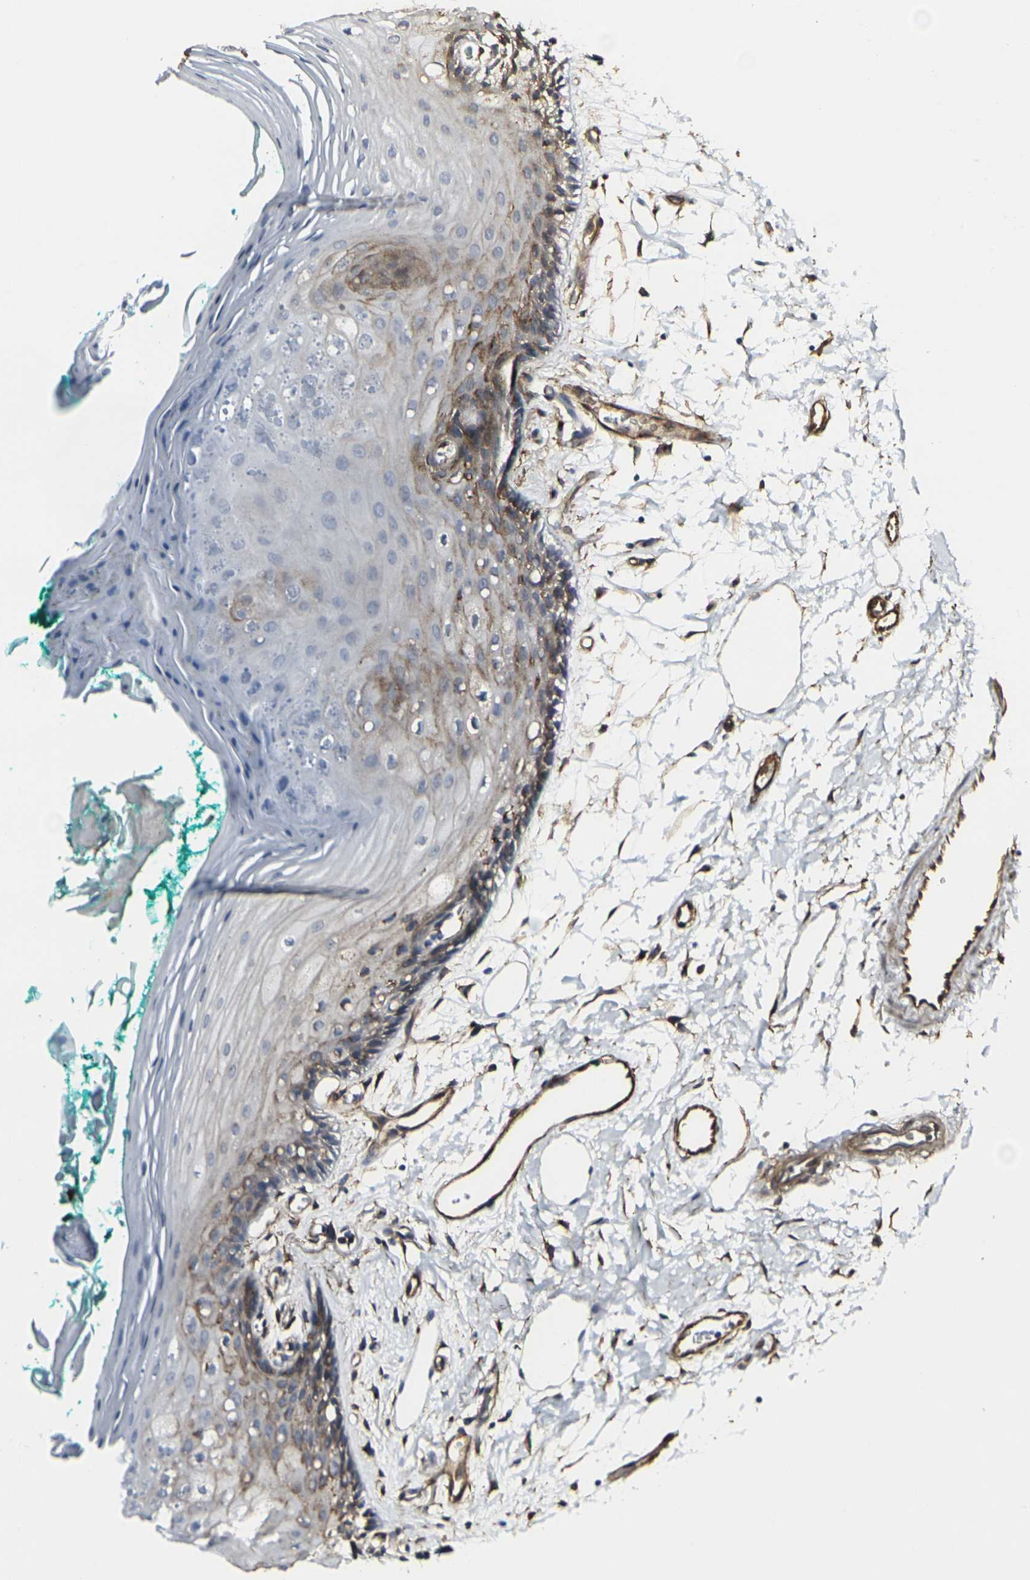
{"staining": {"intensity": "moderate", "quantity": "25%-75%", "location": "cytoplasmic/membranous"}, "tissue": "oral mucosa", "cell_type": "Squamous epithelial cells", "image_type": "normal", "snomed": [{"axis": "morphology", "description": "Normal tissue, NOS"}, {"axis": "topography", "description": "Skeletal muscle"}, {"axis": "topography", "description": "Oral tissue"}, {"axis": "topography", "description": "Peripheral nerve tissue"}], "caption": "Immunohistochemistry (IHC) (DAB (3,3'-diaminobenzidine)) staining of unremarkable human oral mucosa shows moderate cytoplasmic/membranous protein expression in about 25%-75% of squamous epithelial cells. The staining is performed using DAB (3,3'-diaminobenzidine) brown chromogen to label protein expression. The nuclei are counter-stained blue using hematoxylin.", "gene": "MYOF", "patient": {"sex": "female", "age": 84}}